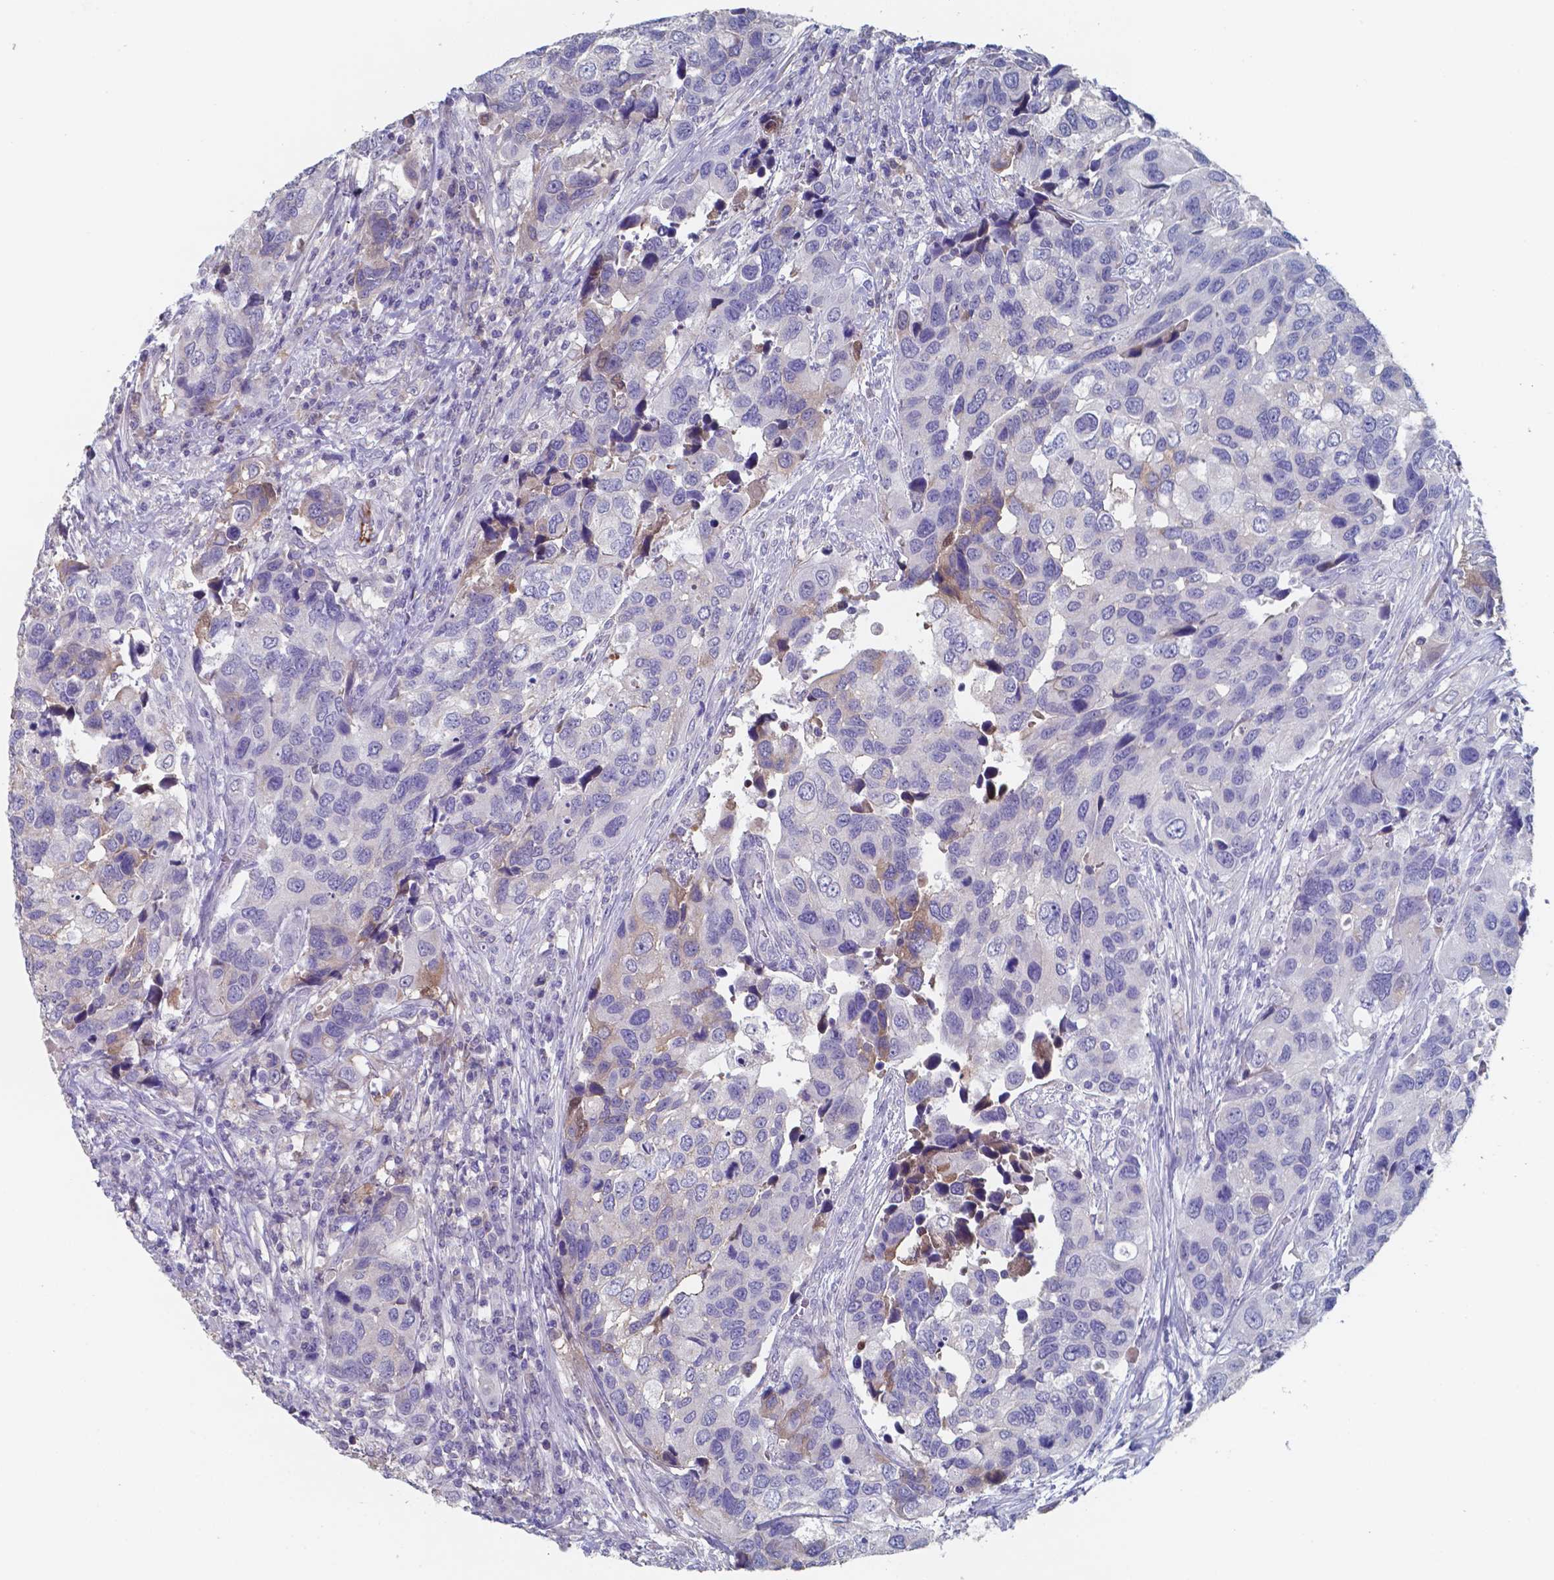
{"staining": {"intensity": "negative", "quantity": "none", "location": "none"}, "tissue": "urothelial cancer", "cell_type": "Tumor cells", "image_type": "cancer", "snomed": [{"axis": "morphology", "description": "Urothelial carcinoma, High grade"}, {"axis": "topography", "description": "Urinary bladder"}], "caption": "Immunohistochemistry image of human urothelial cancer stained for a protein (brown), which shows no expression in tumor cells. Nuclei are stained in blue.", "gene": "BTBD17", "patient": {"sex": "male", "age": 60}}